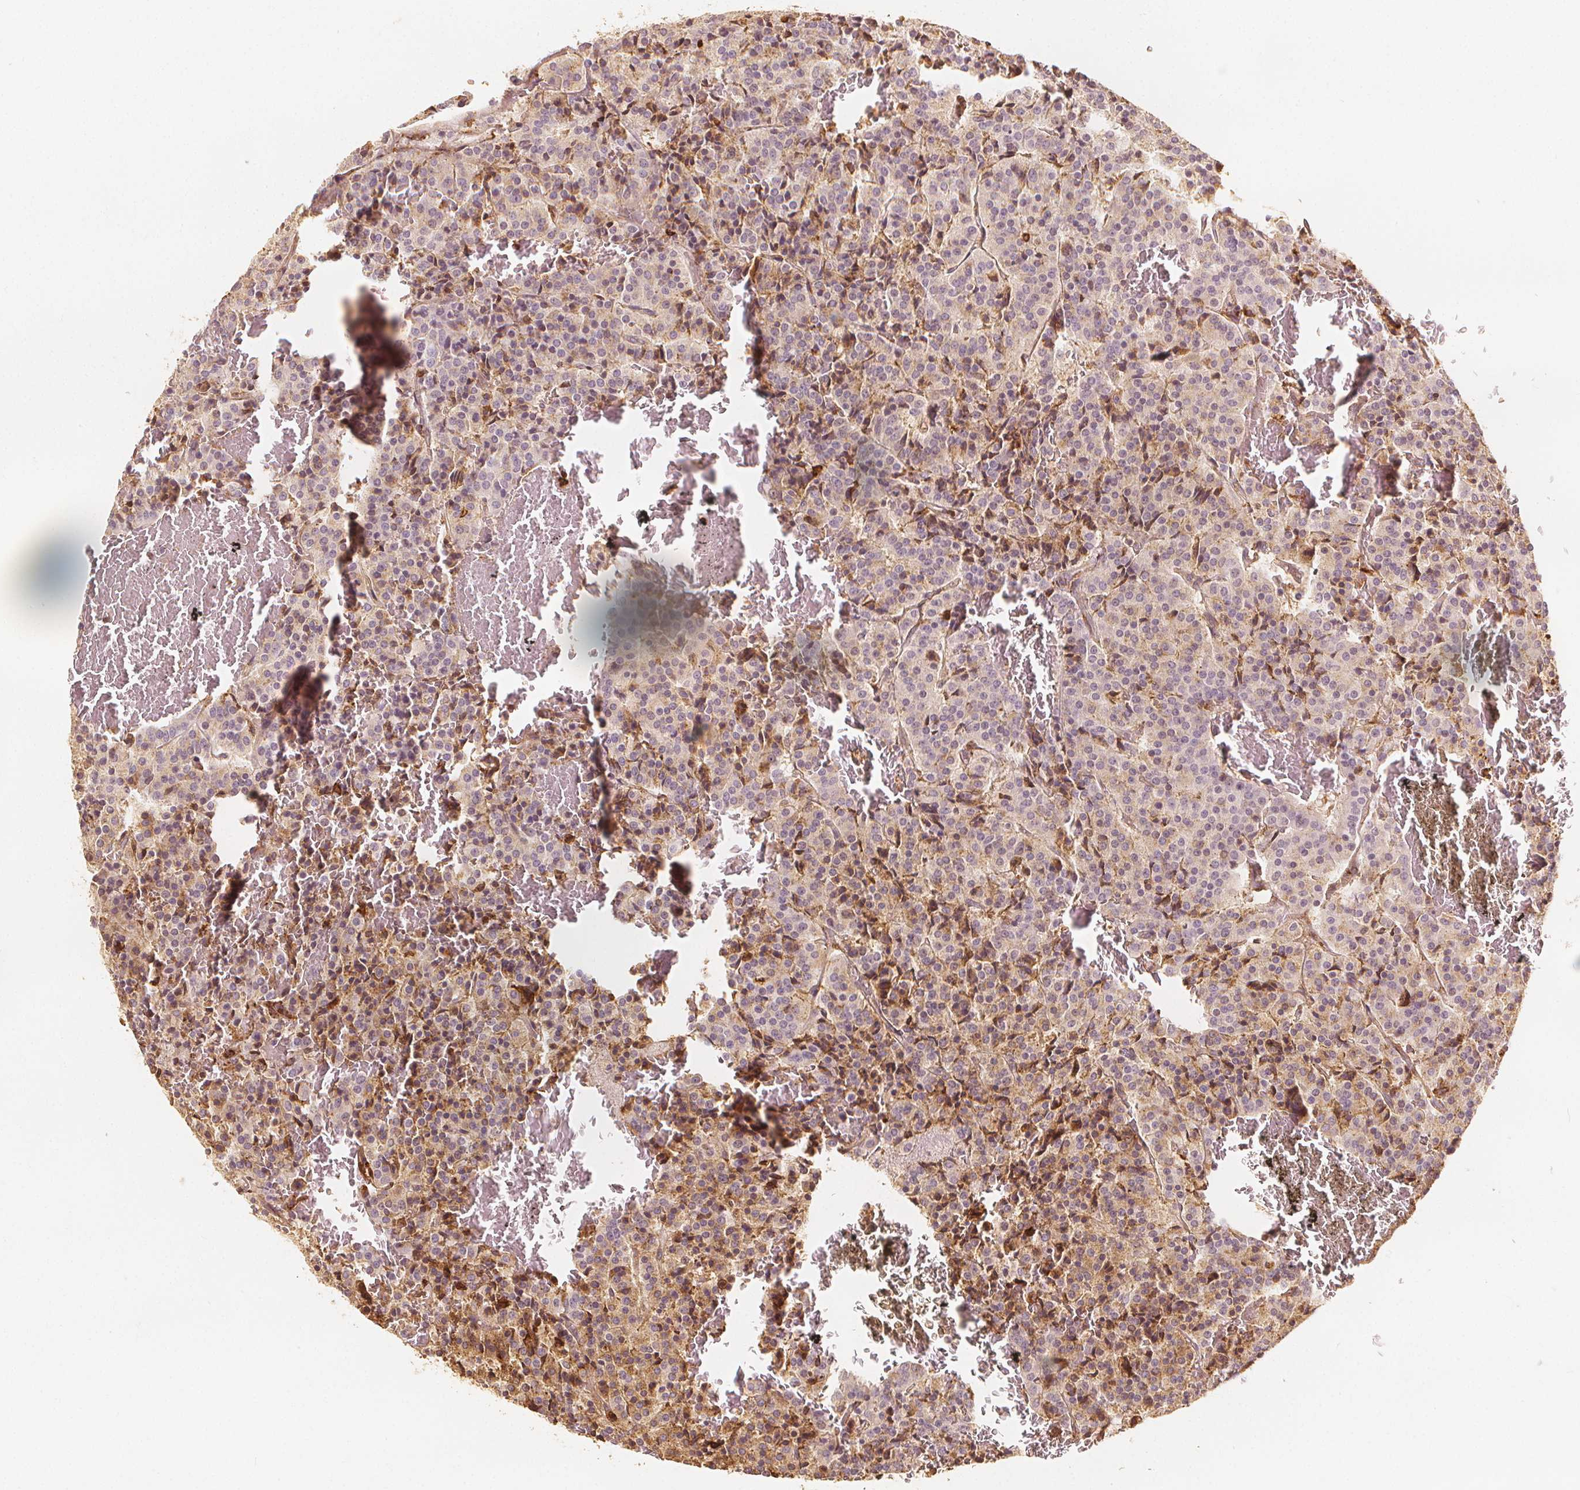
{"staining": {"intensity": "weak", "quantity": "<25%", "location": "cytoplasmic/membranous"}, "tissue": "carcinoid", "cell_type": "Tumor cells", "image_type": "cancer", "snomed": [{"axis": "morphology", "description": "Carcinoid, malignant, NOS"}, {"axis": "topography", "description": "Lung"}], "caption": "Tumor cells are negative for brown protein staining in carcinoid.", "gene": "ARHGAP26", "patient": {"sex": "male", "age": 70}}